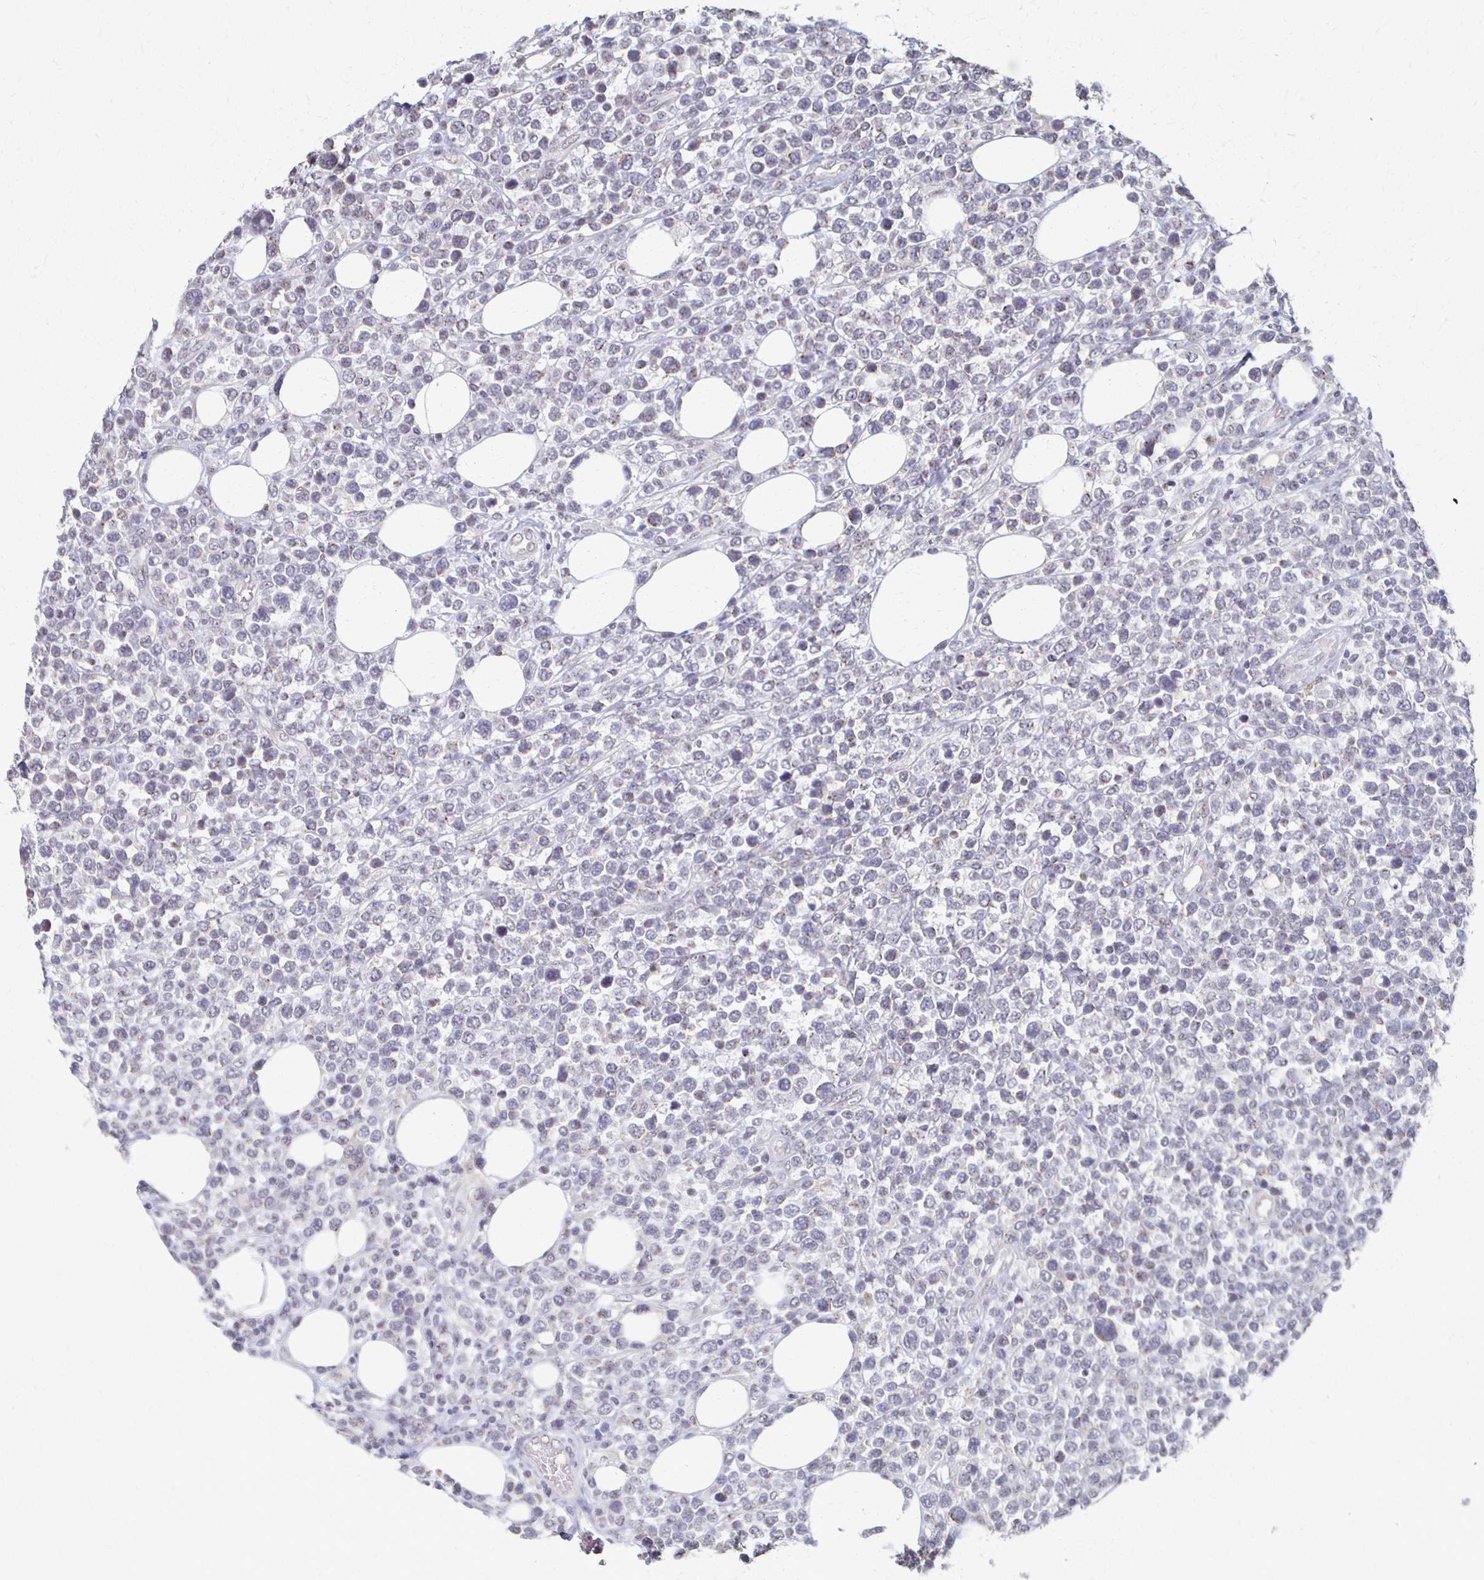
{"staining": {"intensity": "negative", "quantity": "none", "location": "none"}, "tissue": "lymphoma", "cell_type": "Tumor cells", "image_type": "cancer", "snomed": [{"axis": "morphology", "description": "Malignant lymphoma, non-Hodgkin's type, Low grade"}, {"axis": "topography", "description": "Lymph node"}], "caption": "Lymphoma was stained to show a protein in brown. There is no significant staining in tumor cells.", "gene": "DAB1", "patient": {"sex": "male", "age": 60}}